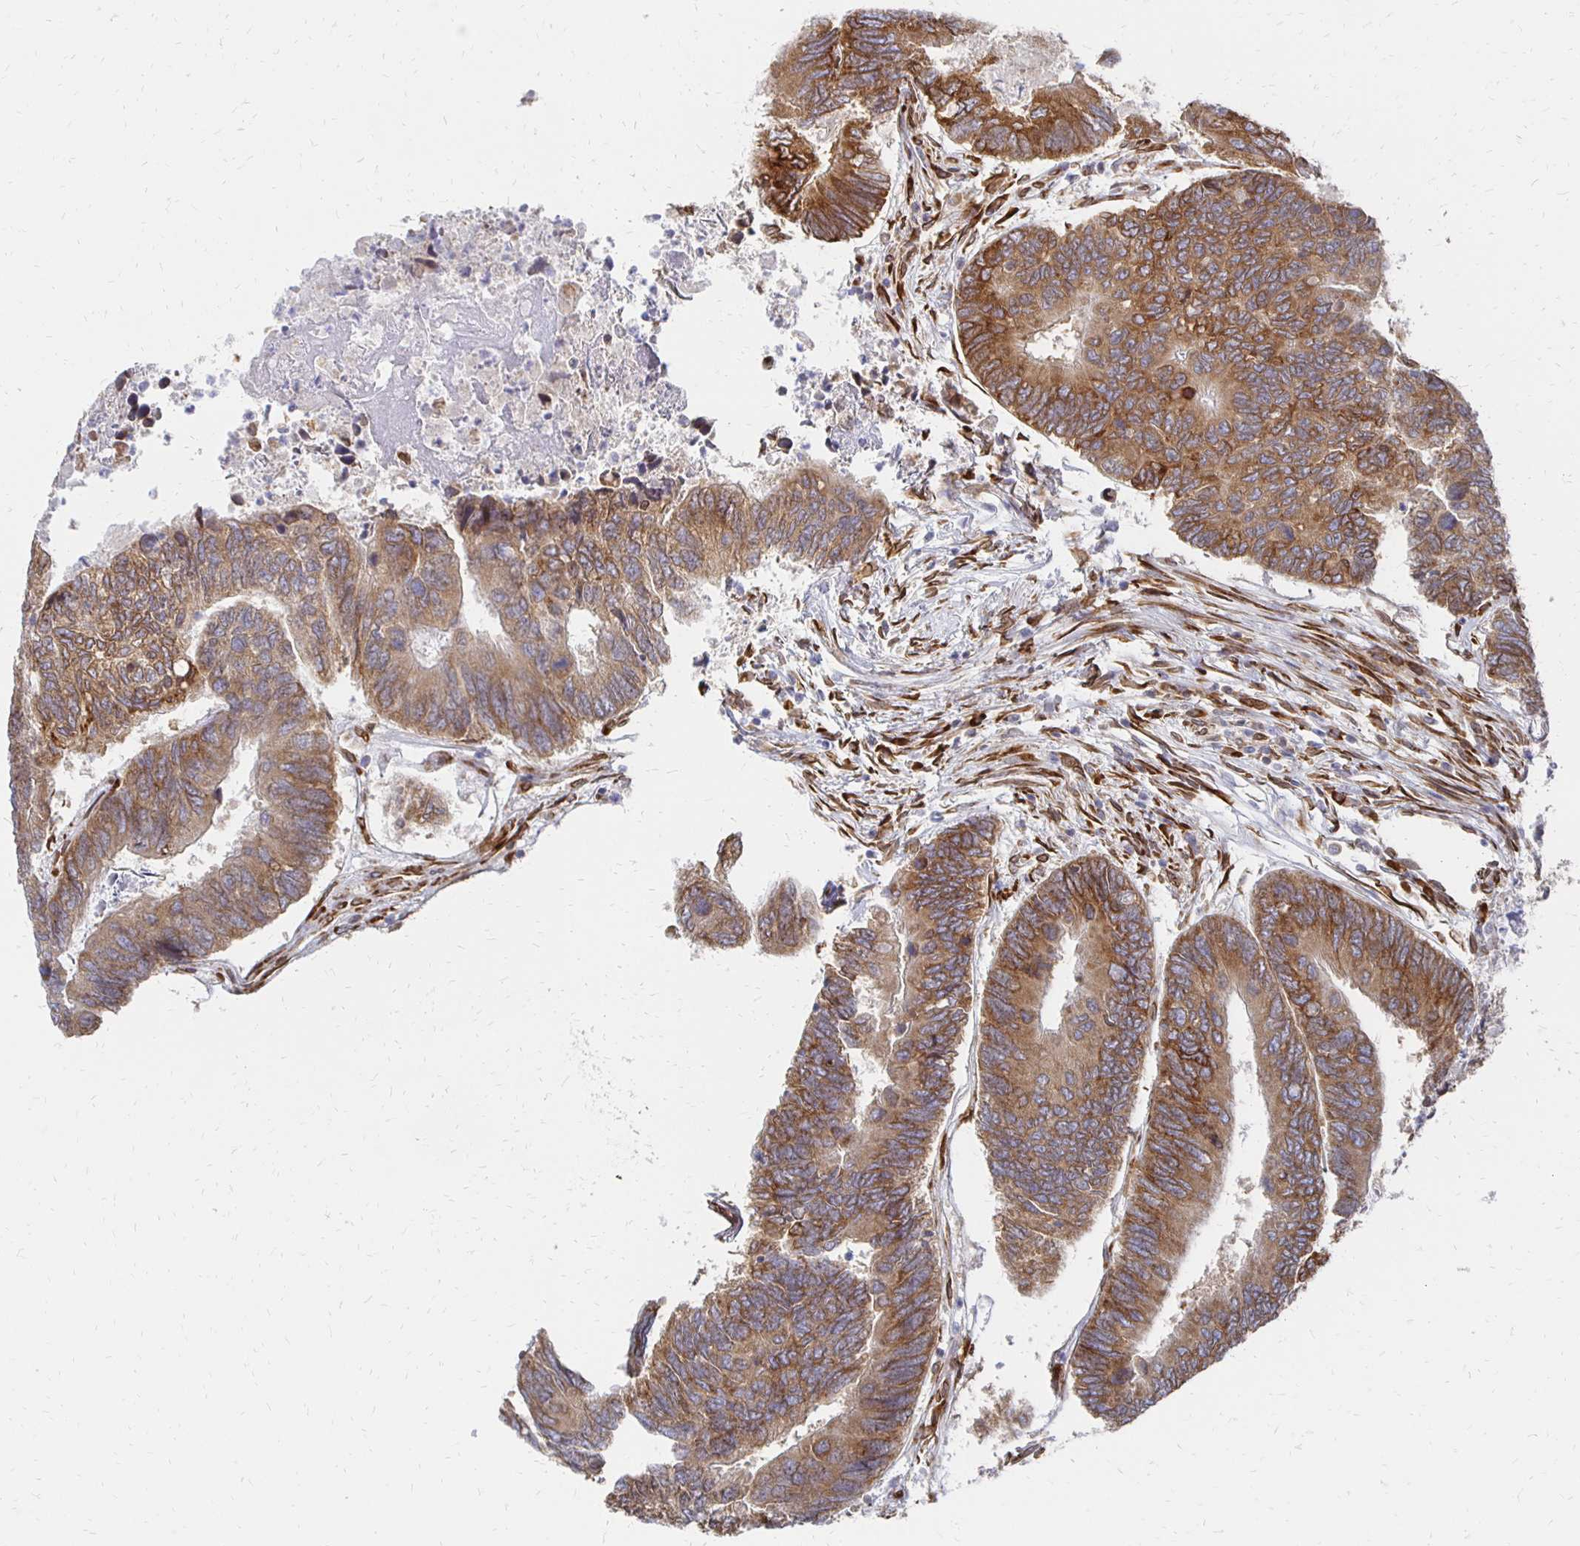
{"staining": {"intensity": "moderate", "quantity": ">75%", "location": "cytoplasmic/membranous"}, "tissue": "colorectal cancer", "cell_type": "Tumor cells", "image_type": "cancer", "snomed": [{"axis": "morphology", "description": "Adenocarcinoma, NOS"}, {"axis": "topography", "description": "Colon"}], "caption": "An immunohistochemistry (IHC) image of tumor tissue is shown. Protein staining in brown shows moderate cytoplasmic/membranous positivity in adenocarcinoma (colorectal) within tumor cells.", "gene": "PELI3", "patient": {"sex": "female", "age": 67}}